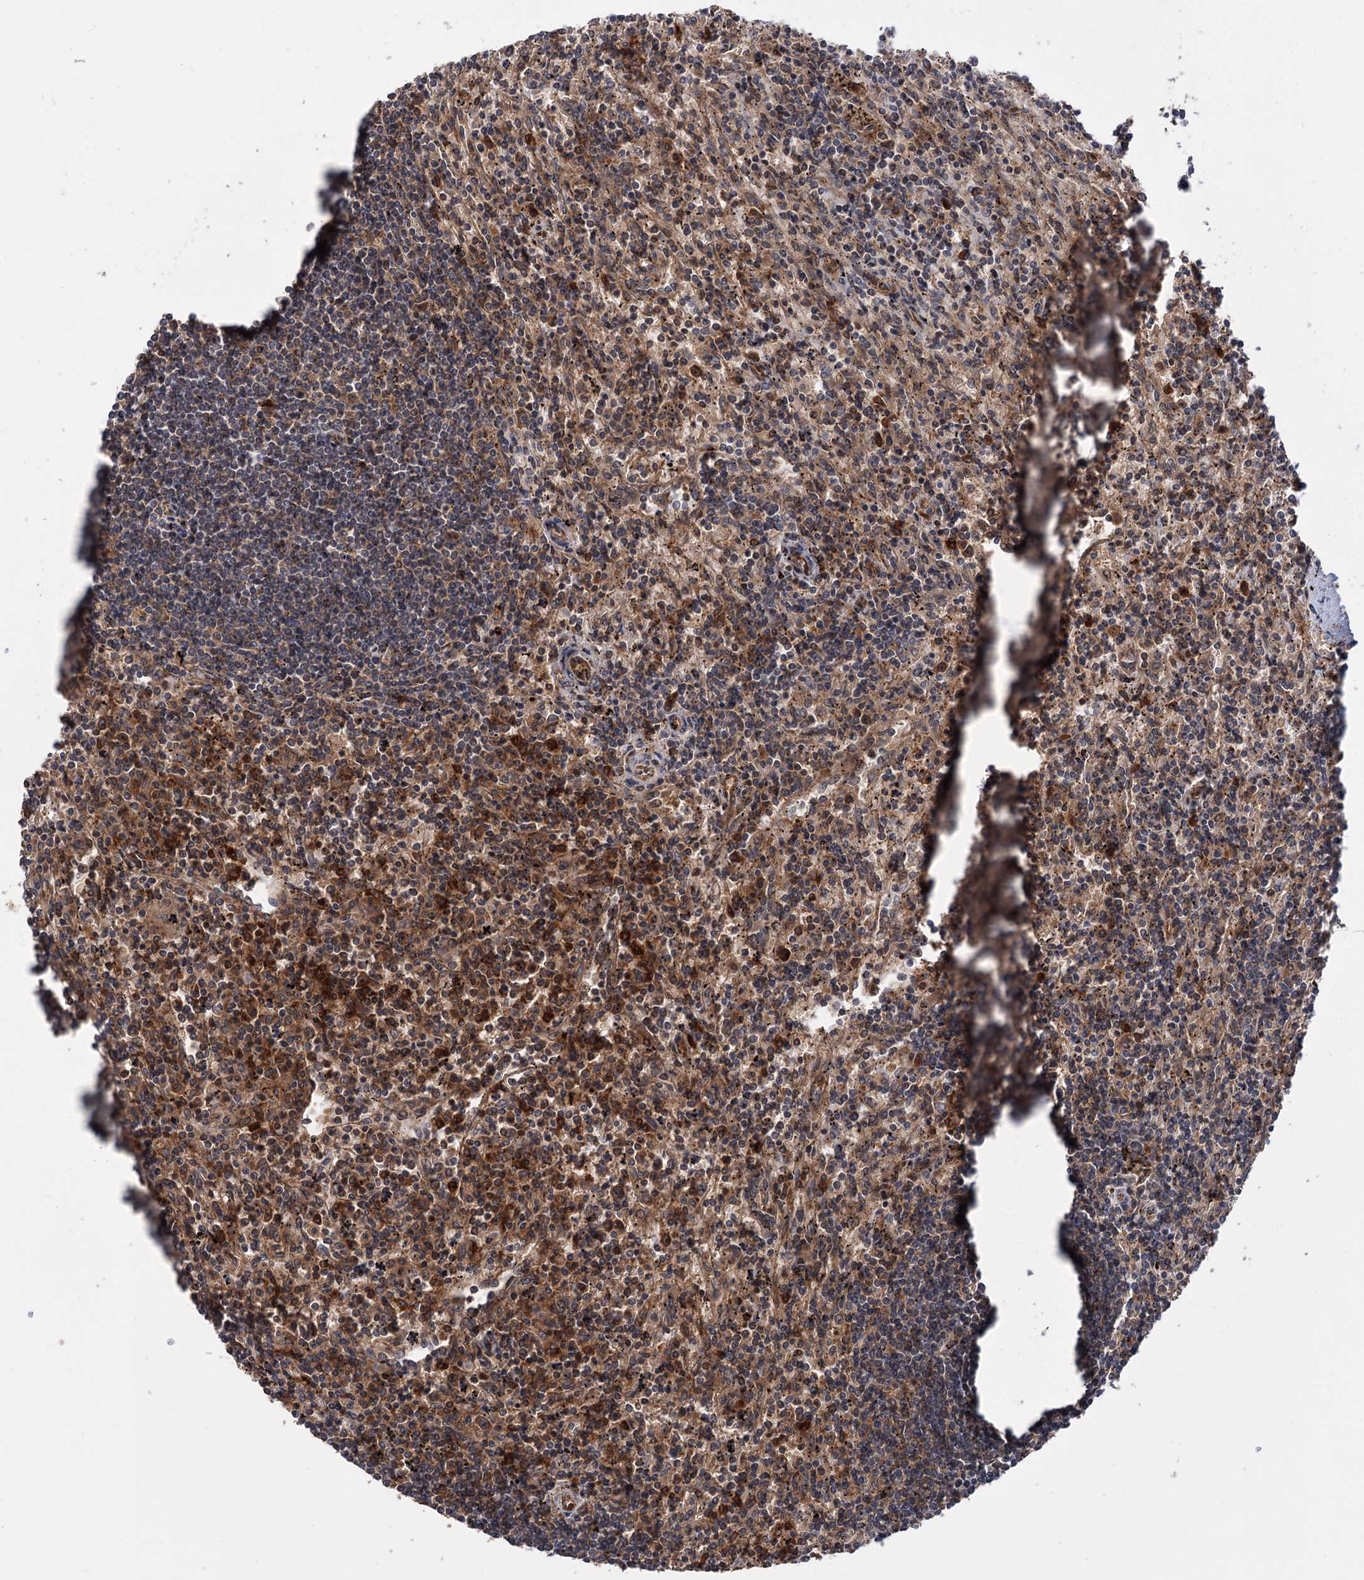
{"staining": {"intensity": "moderate", "quantity": "<25%", "location": "cytoplasmic/membranous"}, "tissue": "lymphoma", "cell_type": "Tumor cells", "image_type": "cancer", "snomed": [{"axis": "morphology", "description": "Malignant lymphoma, non-Hodgkin's type, Low grade"}, {"axis": "topography", "description": "Spleen"}], "caption": "Moderate cytoplasmic/membranous expression is seen in about <25% of tumor cells in low-grade malignant lymphoma, non-Hodgkin's type. The staining was performed using DAB to visualize the protein expression in brown, while the nuclei were stained in blue with hematoxylin (Magnification: 20x).", "gene": "KANSL2", "patient": {"sex": "male", "age": 76}}